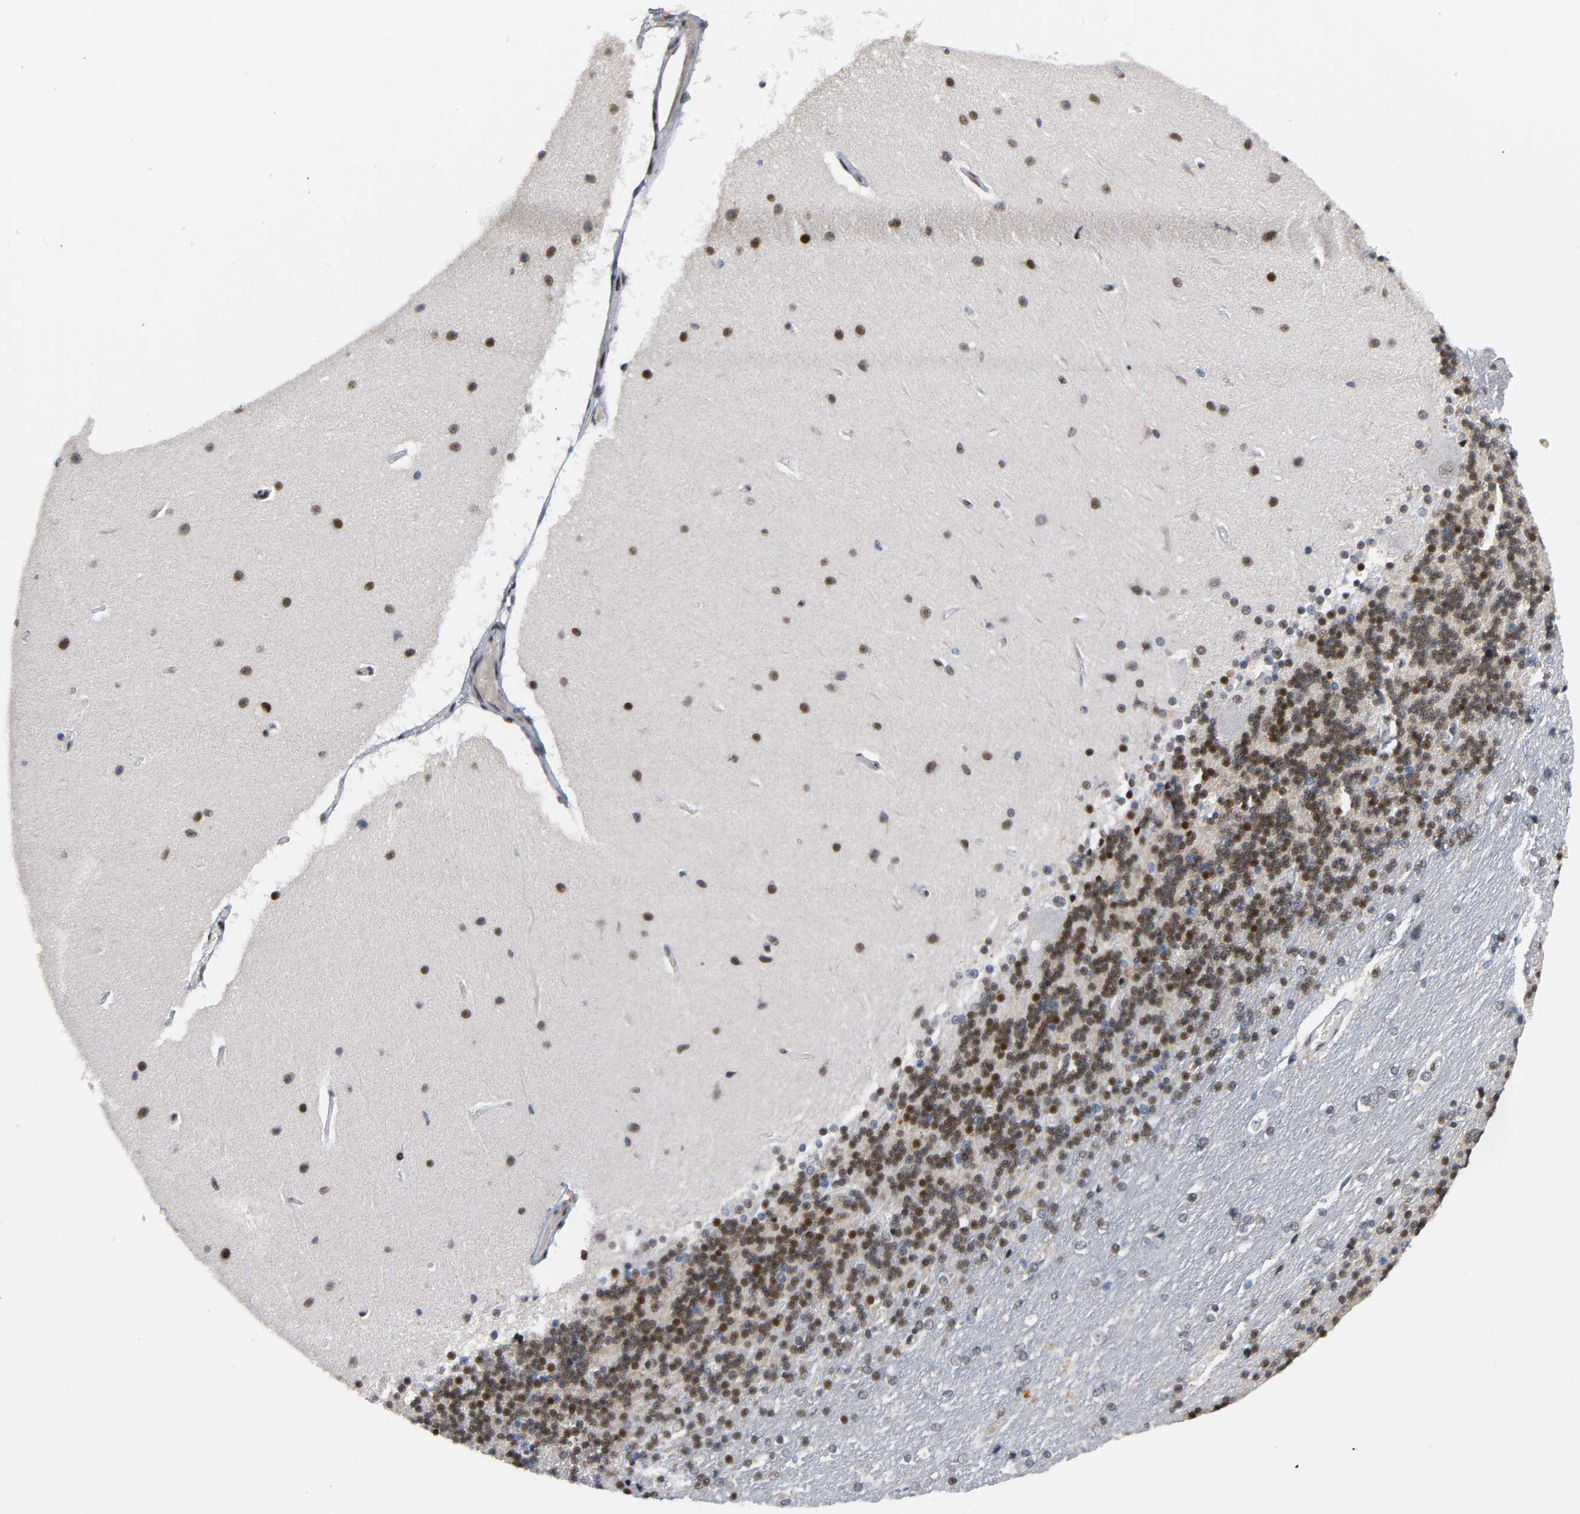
{"staining": {"intensity": "strong", "quantity": ">75%", "location": "nuclear"}, "tissue": "cerebellum", "cell_type": "Cells in granular layer", "image_type": "normal", "snomed": [{"axis": "morphology", "description": "Normal tissue, NOS"}, {"axis": "topography", "description": "Cerebellum"}], "caption": "Strong nuclear staining for a protein is appreciated in about >75% of cells in granular layer of benign cerebellum using immunohistochemistry.", "gene": "CREBBP", "patient": {"sex": "female", "age": 54}}